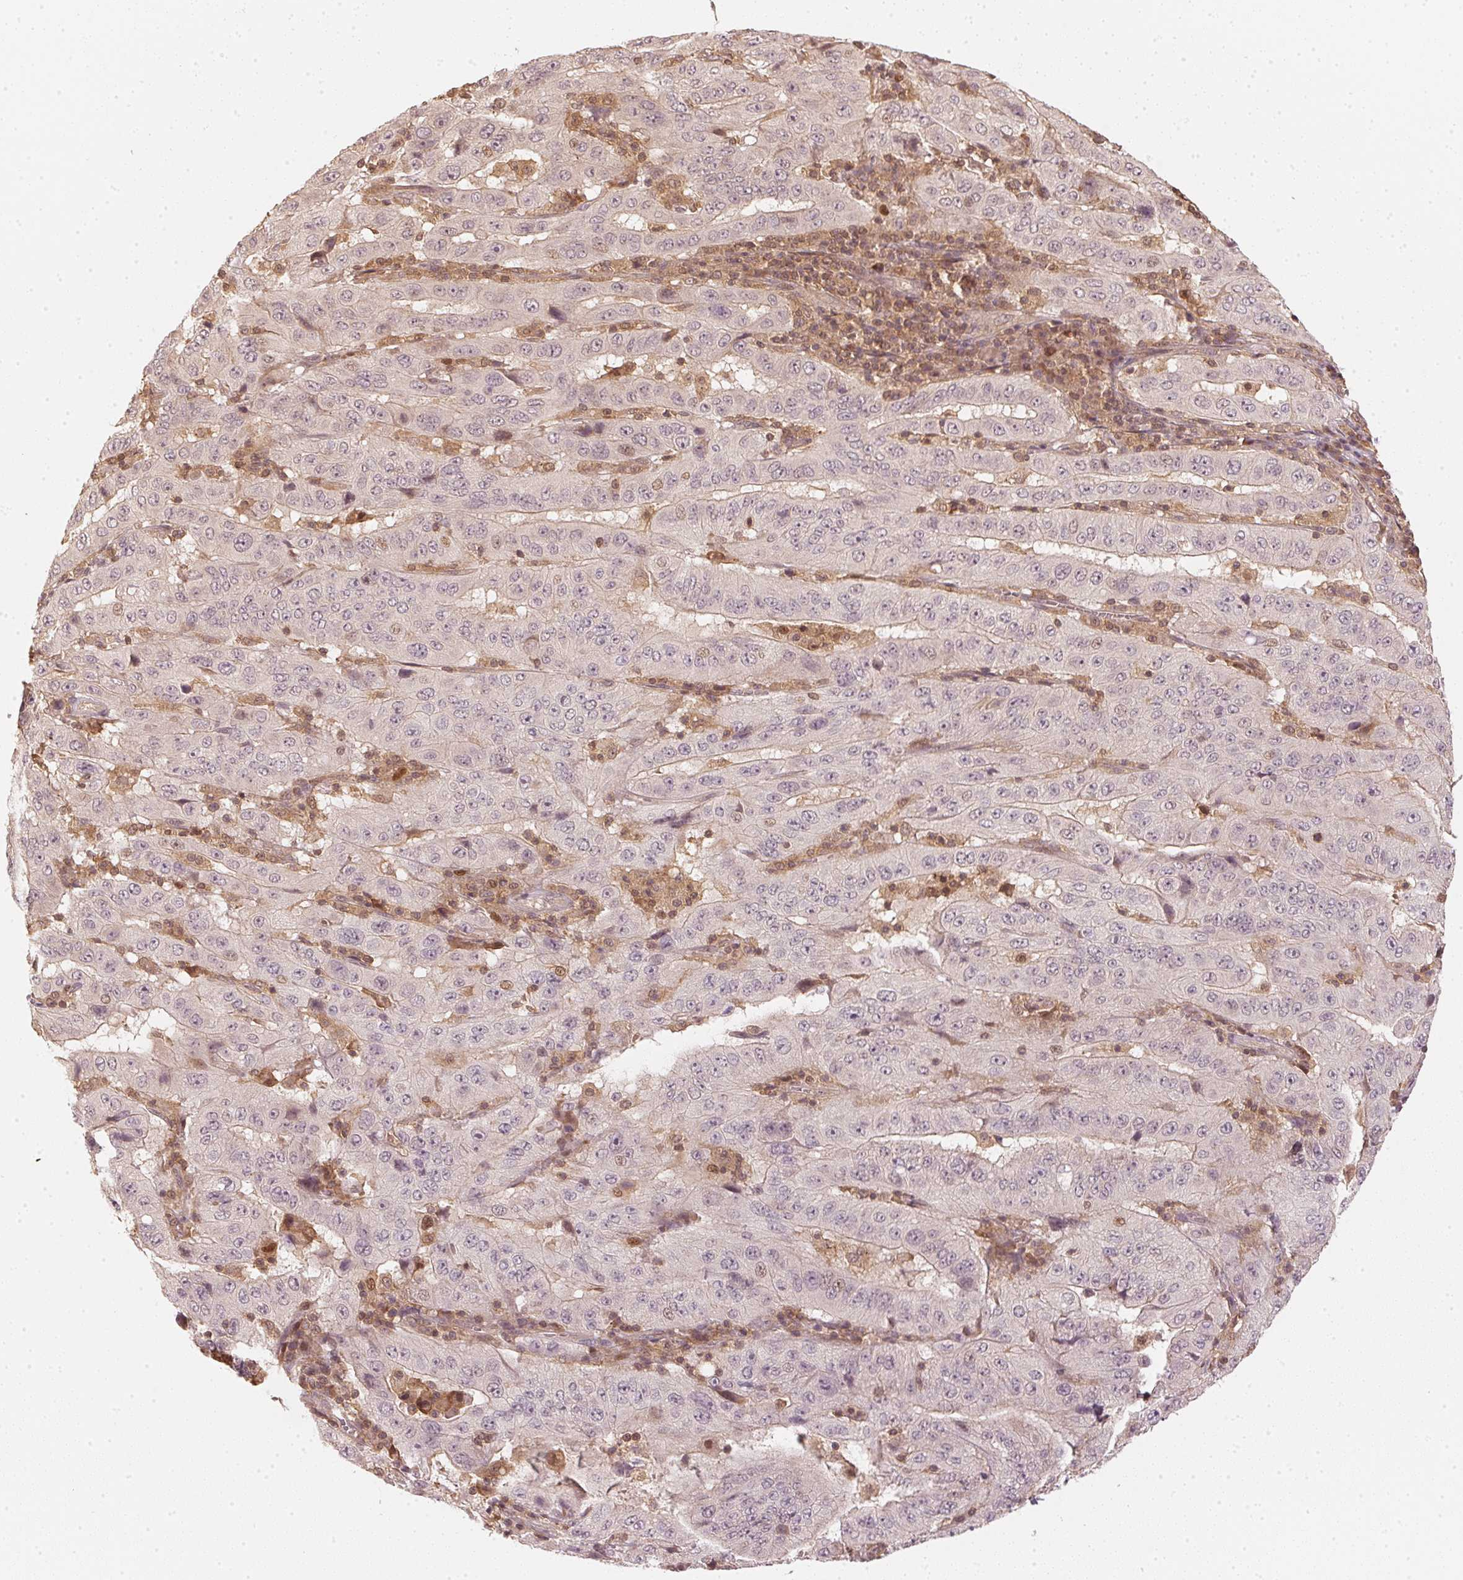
{"staining": {"intensity": "negative", "quantity": "none", "location": "none"}, "tissue": "pancreatic cancer", "cell_type": "Tumor cells", "image_type": "cancer", "snomed": [{"axis": "morphology", "description": "Adenocarcinoma, NOS"}, {"axis": "topography", "description": "Pancreas"}], "caption": "Immunohistochemistry of human pancreatic cancer exhibits no staining in tumor cells. (DAB (3,3'-diaminobenzidine) immunohistochemistry (IHC) with hematoxylin counter stain).", "gene": "UBE2L3", "patient": {"sex": "male", "age": 63}}